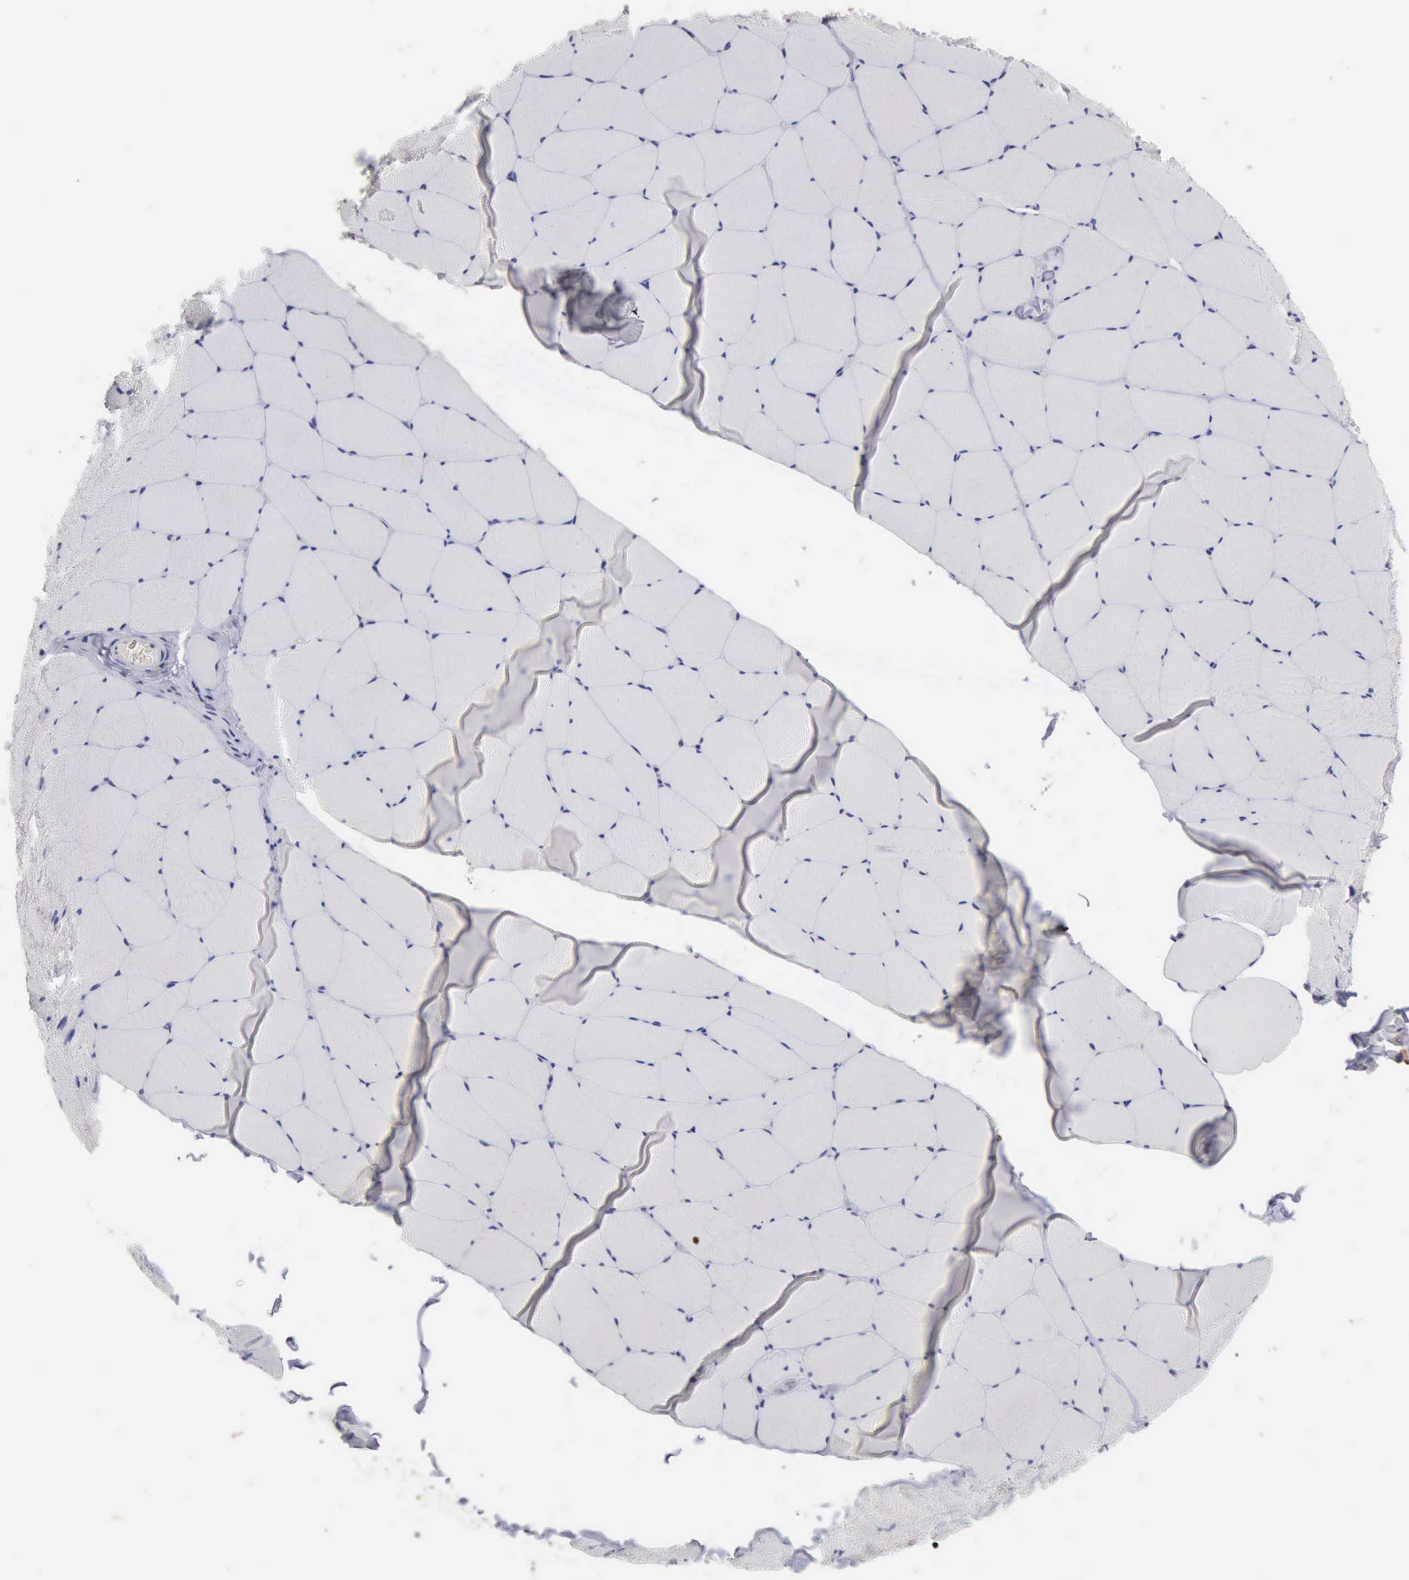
{"staining": {"intensity": "negative", "quantity": "none", "location": "none"}, "tissue": "skeletal muscle", "cell_type": "Myocytes", "image_type": "normal", "snomed": [{"axis": "morphology", "description": "Normal tissue, NOS"}, {"axis": "topography", "description": "Skeletal muscle"}, {"axis": "topography", "description": "Salivary gland"}], "caption": "An image of skeletal muscle stained for a protein exhibits no brown staining in myocytes. (DAB IHC, high magnification).", "gene": "SLITRK4", "patient": {"sex": "male", "age": 62}}